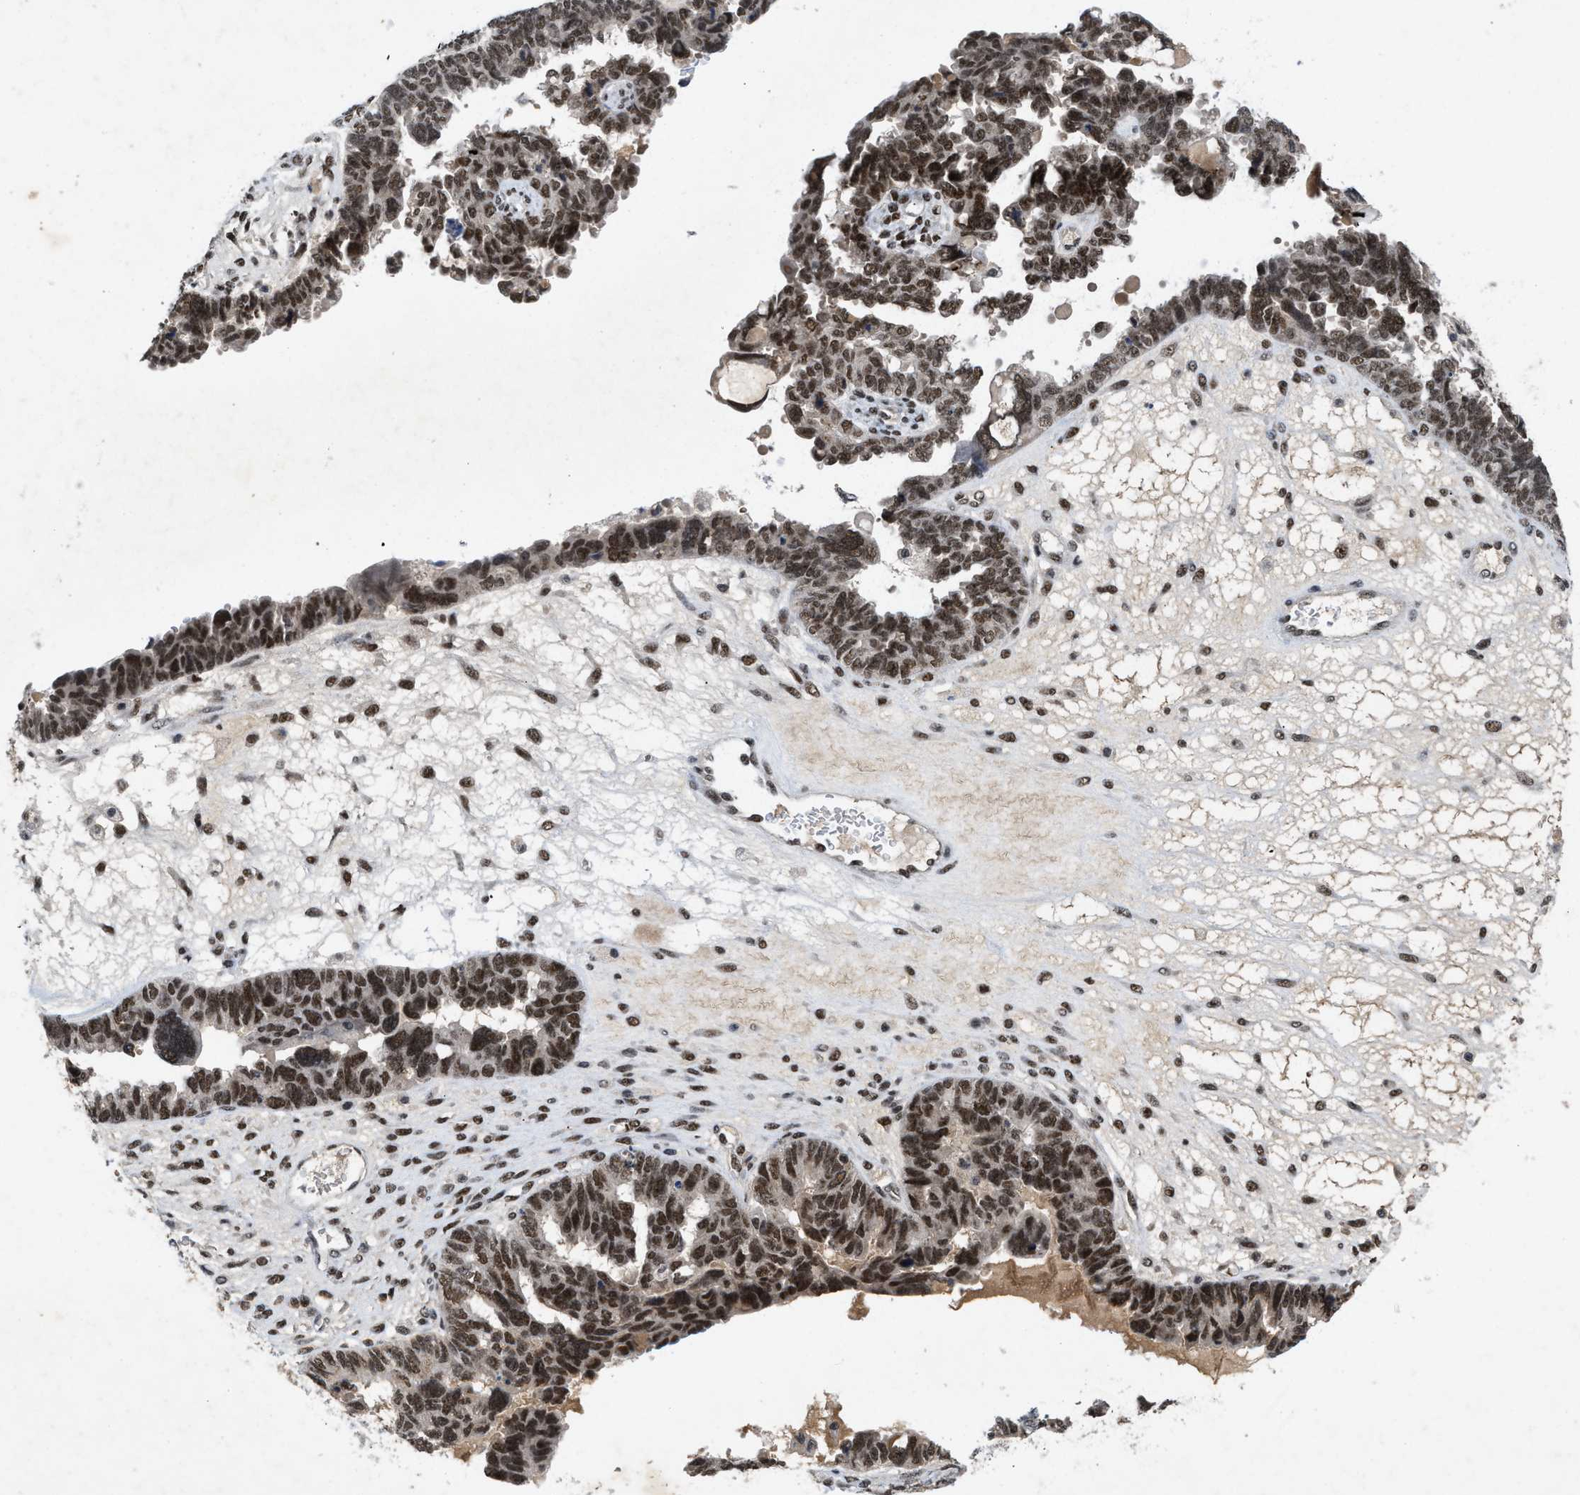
{"staining": {"intensity": "moderate", "quantity": ">75%", "location": "nuclear"}, "tissue": "ovarian cancer", "cell_type": "Tumor cells", "image_type": "cancer", "snomed": [{"axis": "morphology", "description": "Cystadenocarcinoma, serous, NOS"}, {"axis": "topography", "description": "Ovary"}], "caption": "Human ovarian cancer (serous cystadenocarcinoma) stained with a protein marker reveals moderate staining in tumor cells.", "gene": "ZNF346", "patient": {"sex": "female", "age": 79}}